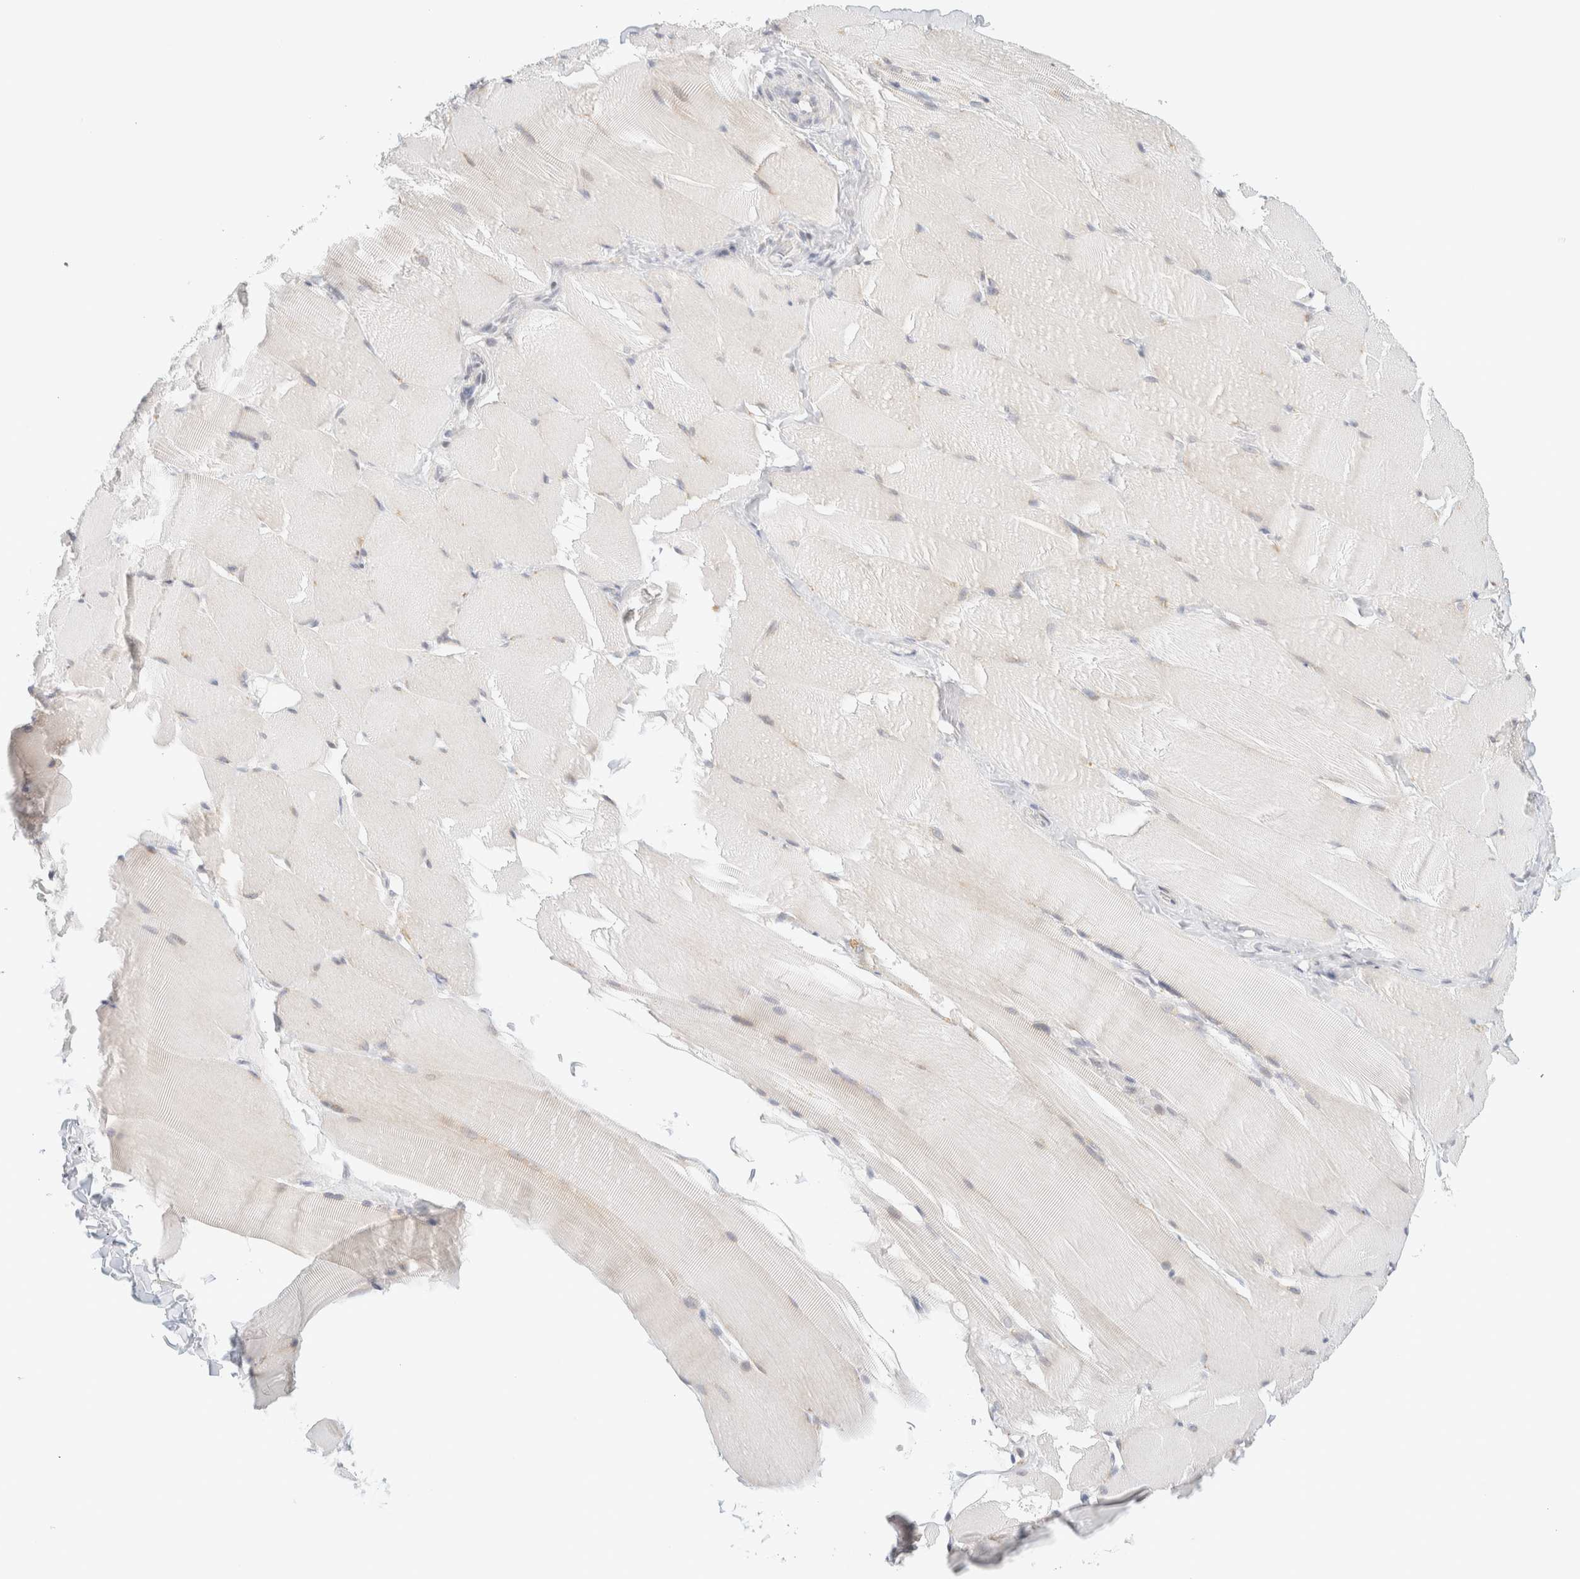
{"staining": {"intensity": "negative", "quantity": "none", "location": "none"}, "tissue": "skeletal muscle", "cell_type": "Myocytes", "image_type": "normal", "snomed": [{"axis": "morphology", "description": "Normal tissue, NOS"}, {"axis": "topography", "description": "Skin"}, {"axis": "topography", "description": "Skeletal muscle"}], "caption": "Myocytes show no significant protein staining in unremarkable skeletal muscle. (Immunohistochemistry (ihc), brightfield microscopy, high magnification).", "gene": "SPNS3", "patient": {"sex": "male", "age": 83}}